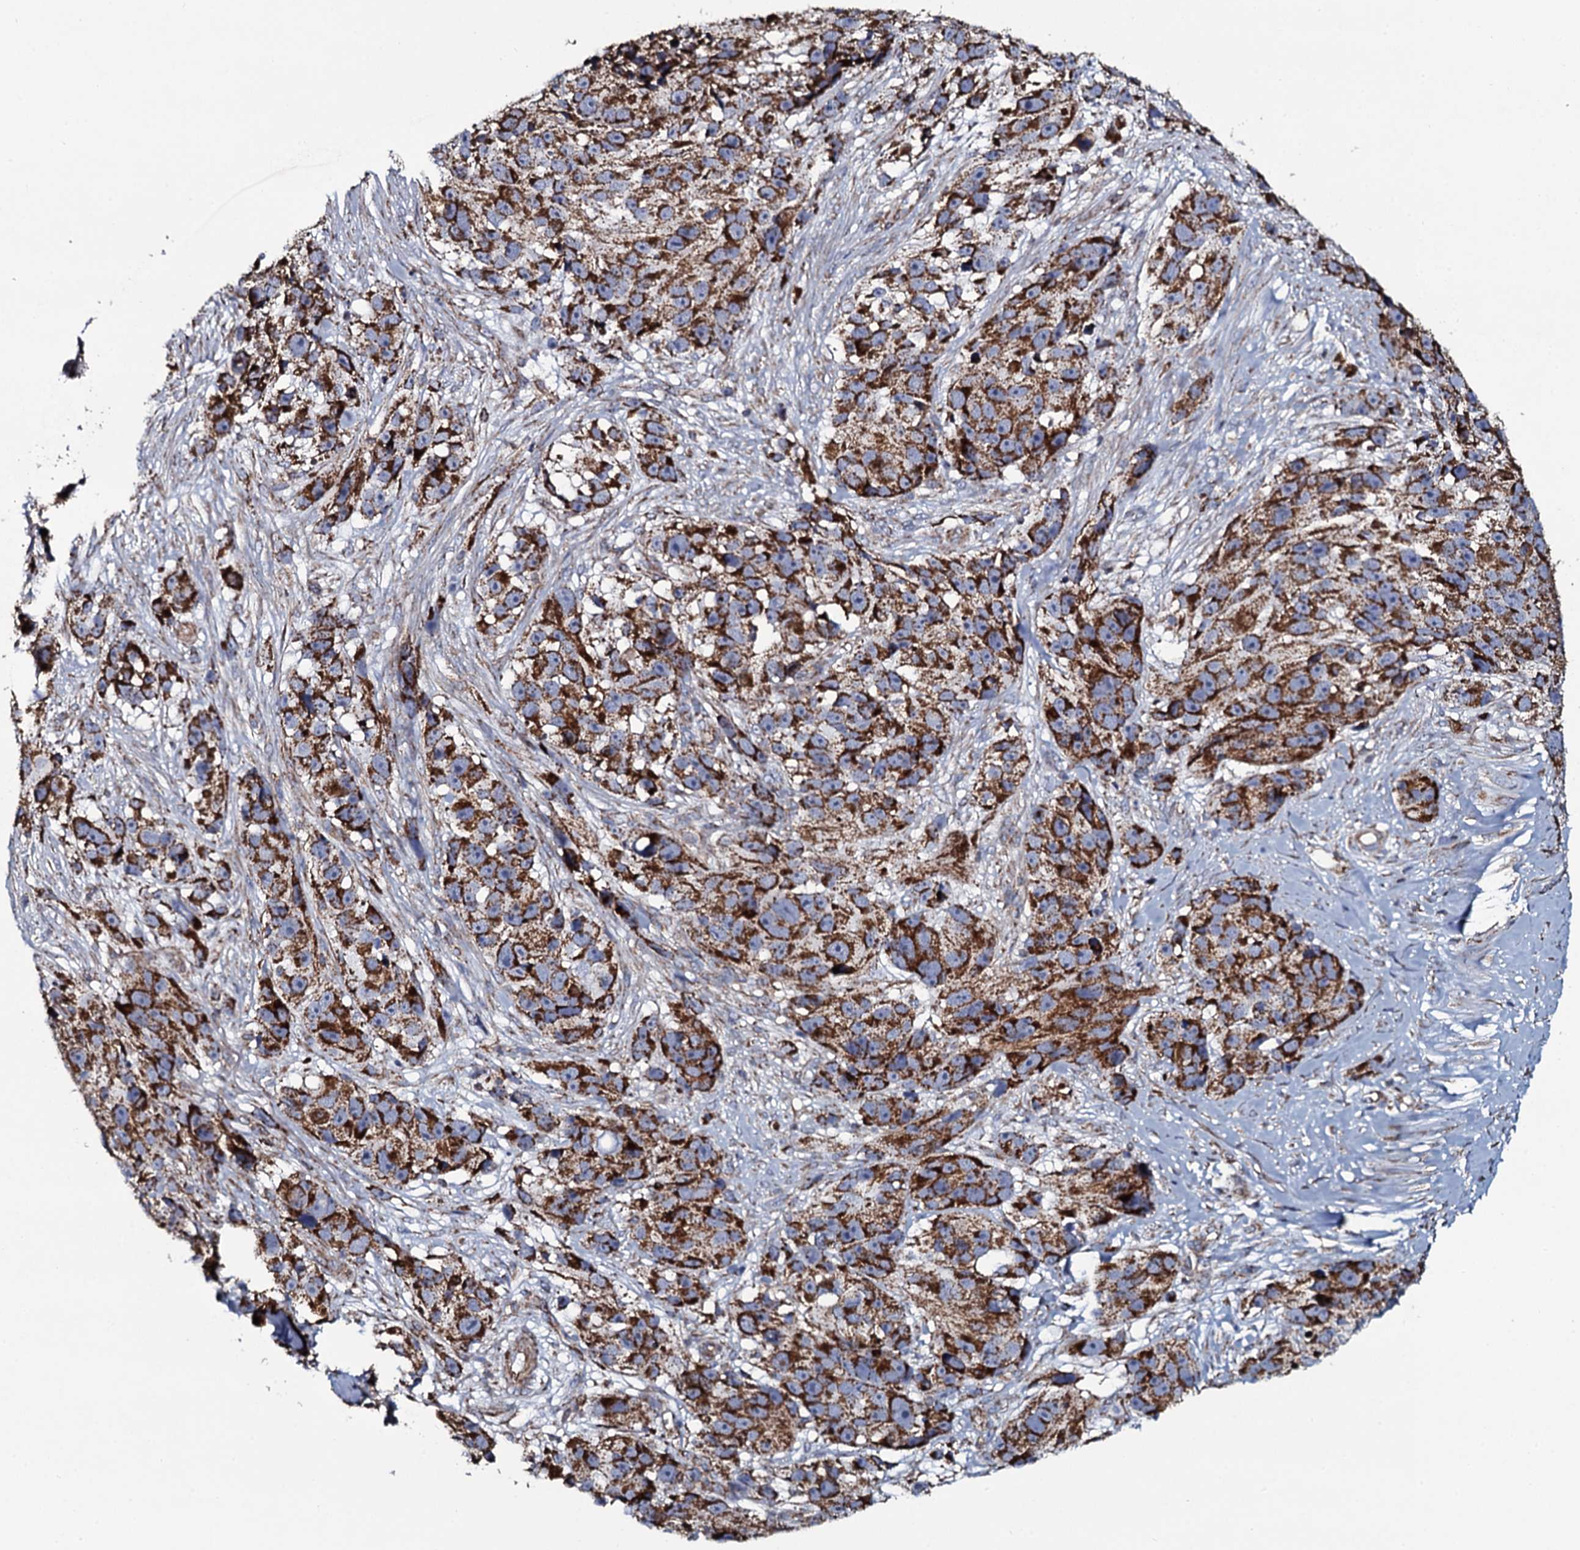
{"staining": {"intensity": "strong", "quantity": ">75%", "location": "cytoplasmic/membranous"}, "tissue": "melanoma", "cell_type": "Tumor cells", "image_type": "cancer", "snomed": [{"axis": "morphology", "description": "Malignant melanoma, NOS"}, {"axis": "topography", "description": "Skin"}], "caption": "Approximately >75% of tumor cells in malignant melanoma exhibit strong cytoplasmic/membranous protein staining as visualized by brown immunohistochemical staining.", "gene": "EVC2", "patient": {"sex": "male", "age": 84}}